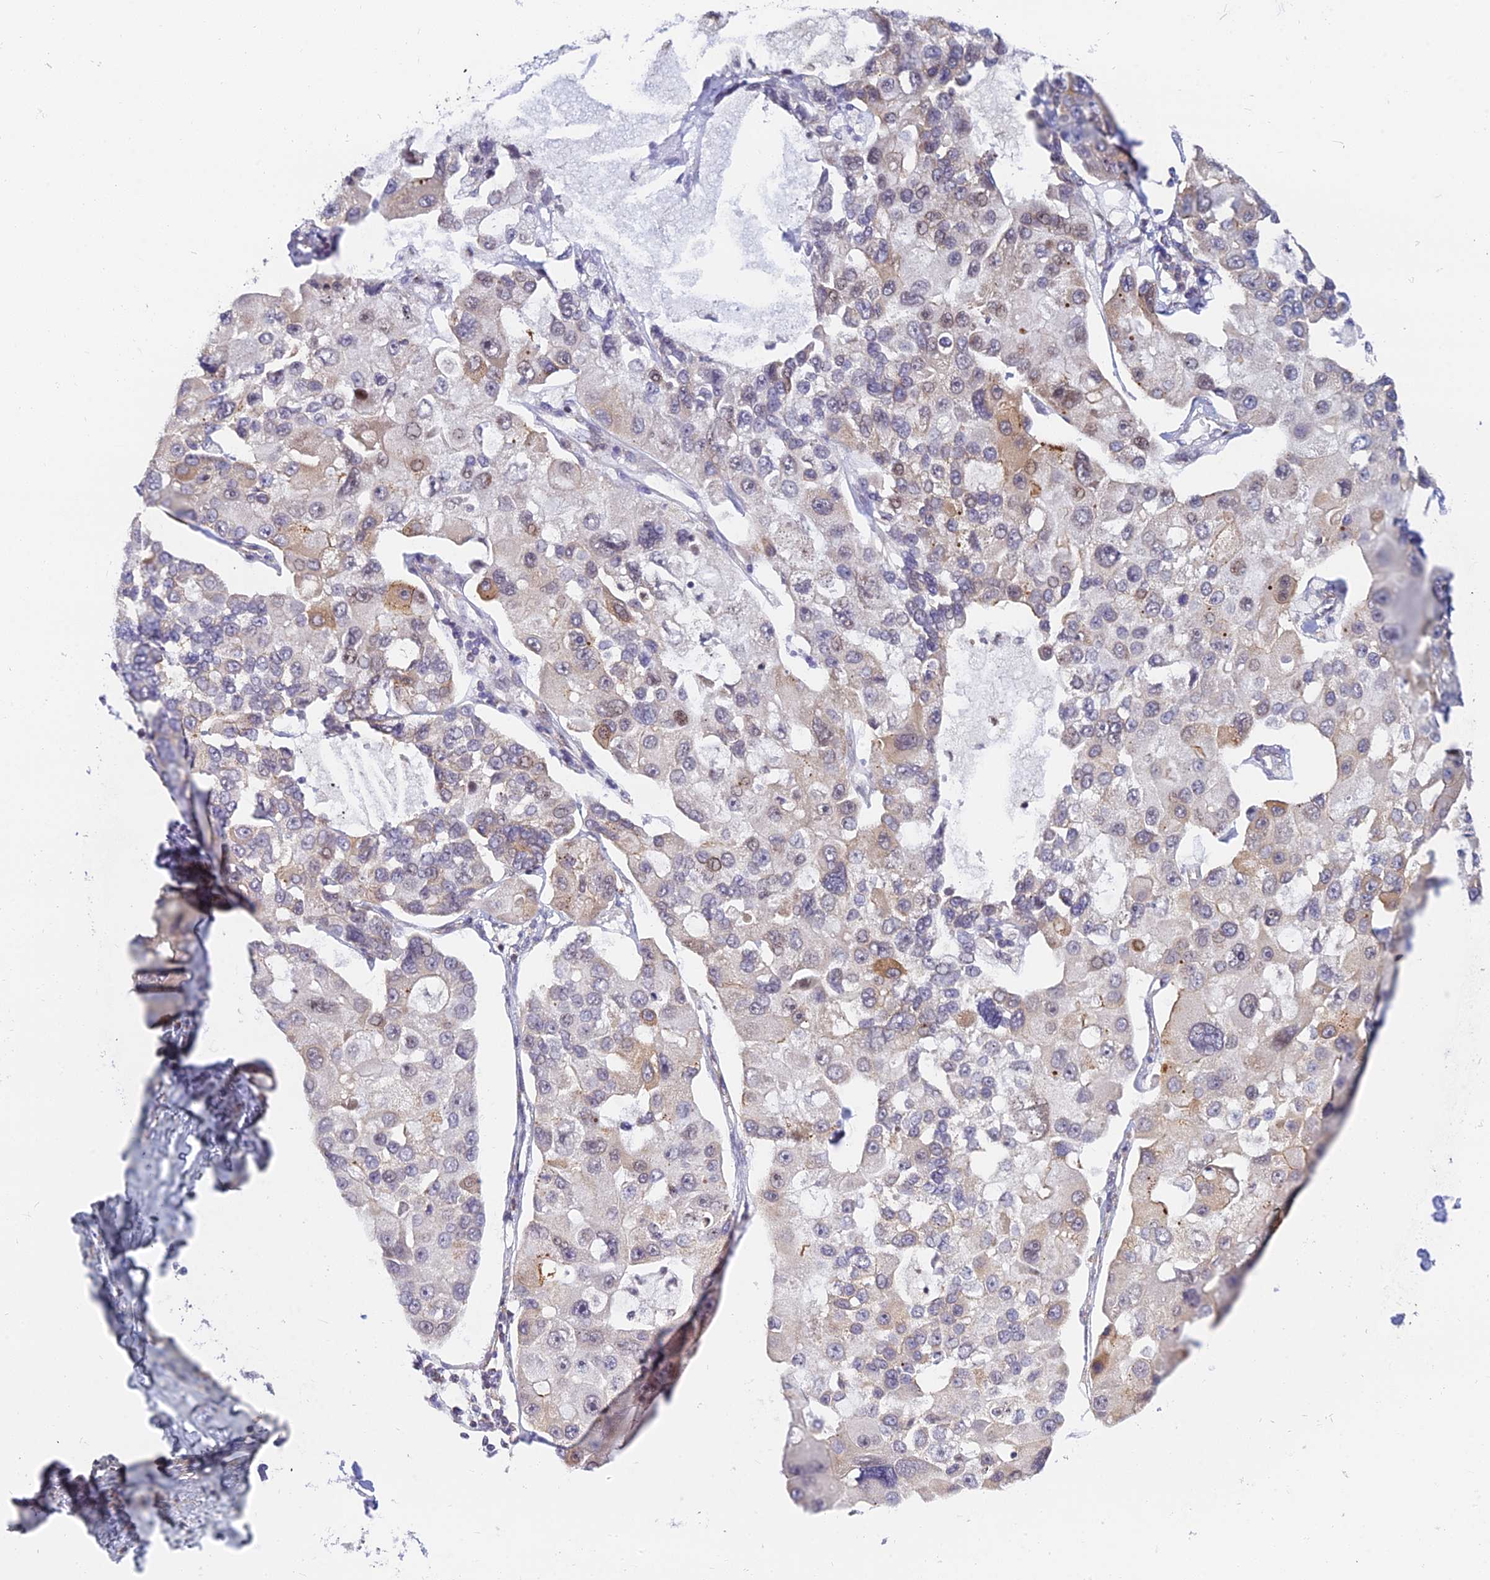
{"staining": {"intensity": "weak", "quantity": "<25%", "location": "cytoplasmic/membranous"}, "tissue": "lung cancer", "cell_type": "Tumor cells", "image_type": "cancer", "snomed": [{"axis": "morphology", "description": "Adenocarcinoma, NOS"}, {"axis": "topography", "description": "Lung"}], "caption": "An IHC histopathology image of lung cancer (adenocarcinoma) is shown. There is no staining in tumor cells of lung cancer (adenocarcinoma).", "gene": "HOOK2", "patient": {"sex": "female", "age": 54}}